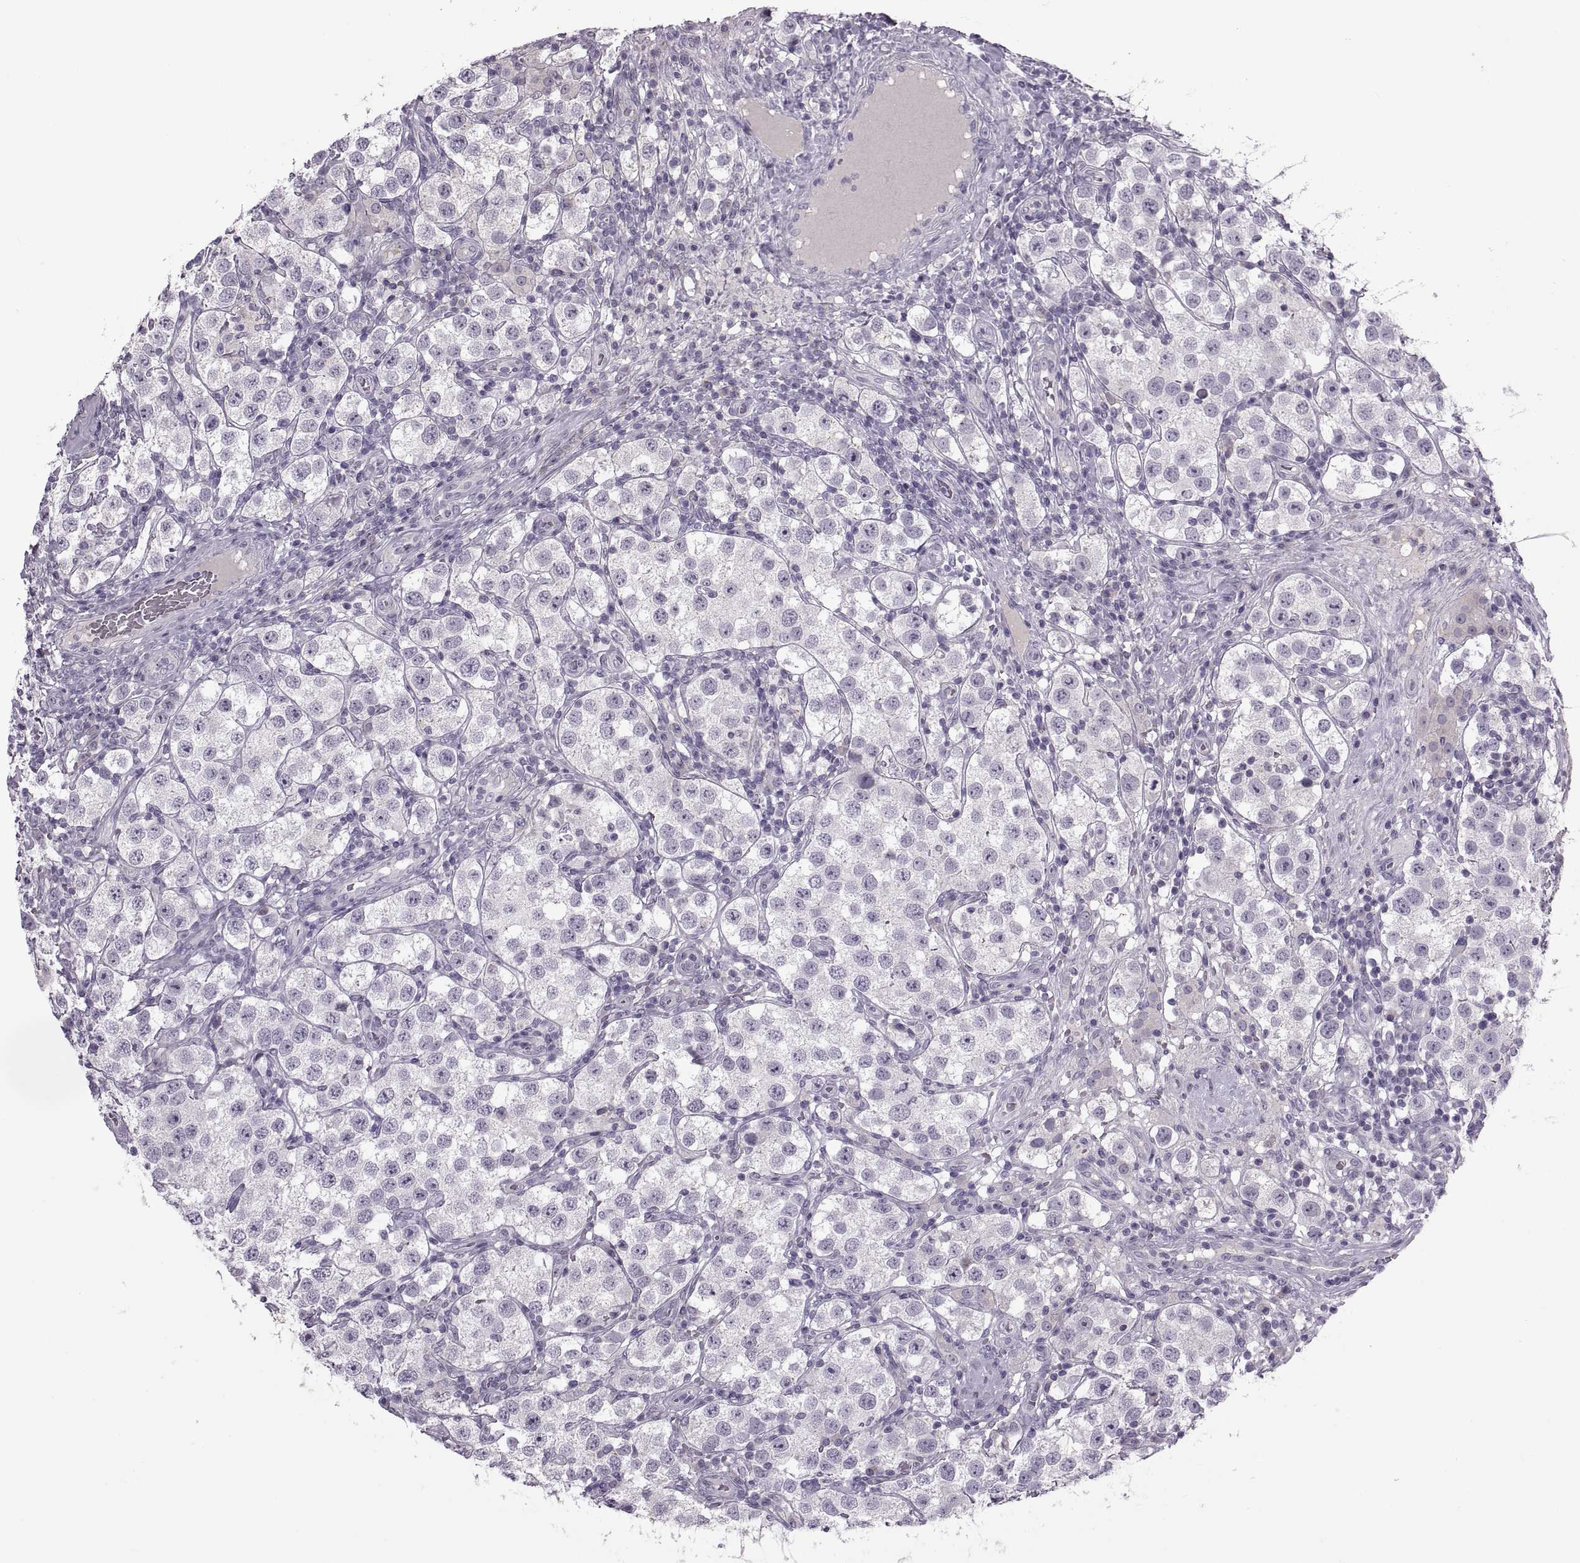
{"staining": {"intensity": "negative", "quantity": "none", "location": "none"}, "tissue": "testis cancer", "cell_type": "Tumor cells", "image_type": "cancer", "snomed": [{"axis": "morphology", "description": "Seminoma, NOS"}, {"axis": "topography", "description": "Testis"}], "caption": "The IHC image has no significant positivity in tumor cells of testis seminoma tissue. The staining was performed using DAB to visualize the protein expression in brown, while the nuclei were stained in blue with hematoxylin (Magnification: 20x).", "gene": "RSPH6A", "patient": {"sex": "male", "age": 37}}